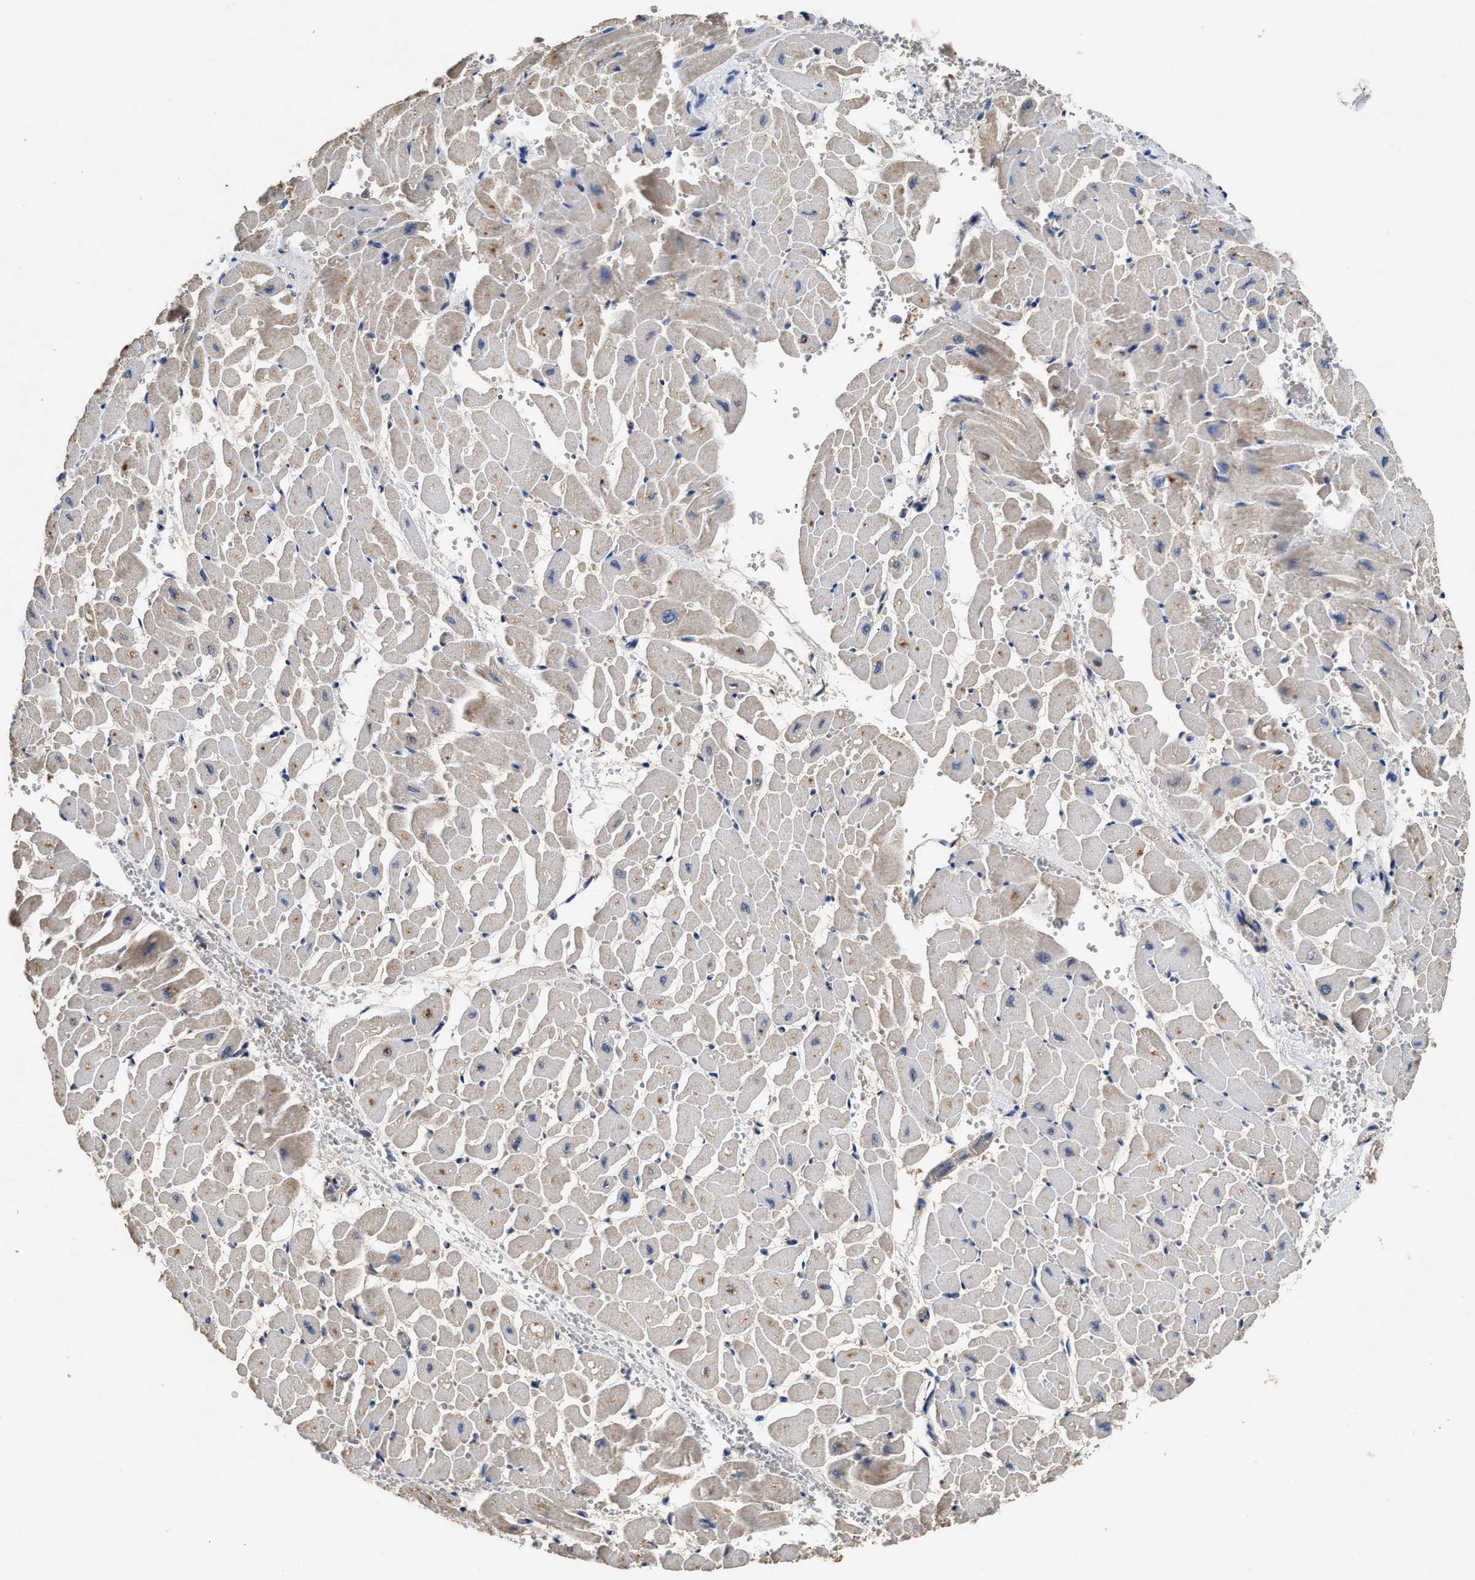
{"staining": {"intensity": "weak", "quantity": "25%-75%", "location": "cytoplasmic/membranous"}, "tissue": "heart muscle", "cell_type": "Cardiomyocytes", "image_type": "normal", "snomed": [{"axis": "morphology", "description": "Normal tissue, NOS"}, {"axis": "topography", "description": "Heart"}], "caption": "The immunohistochemical stain highlights weak cytoplasmic/membranous staining in cardiomyocytes of benign heart muscle.", "gene": "ACAT2", "patient": {"sex": "male", "age": 45}}